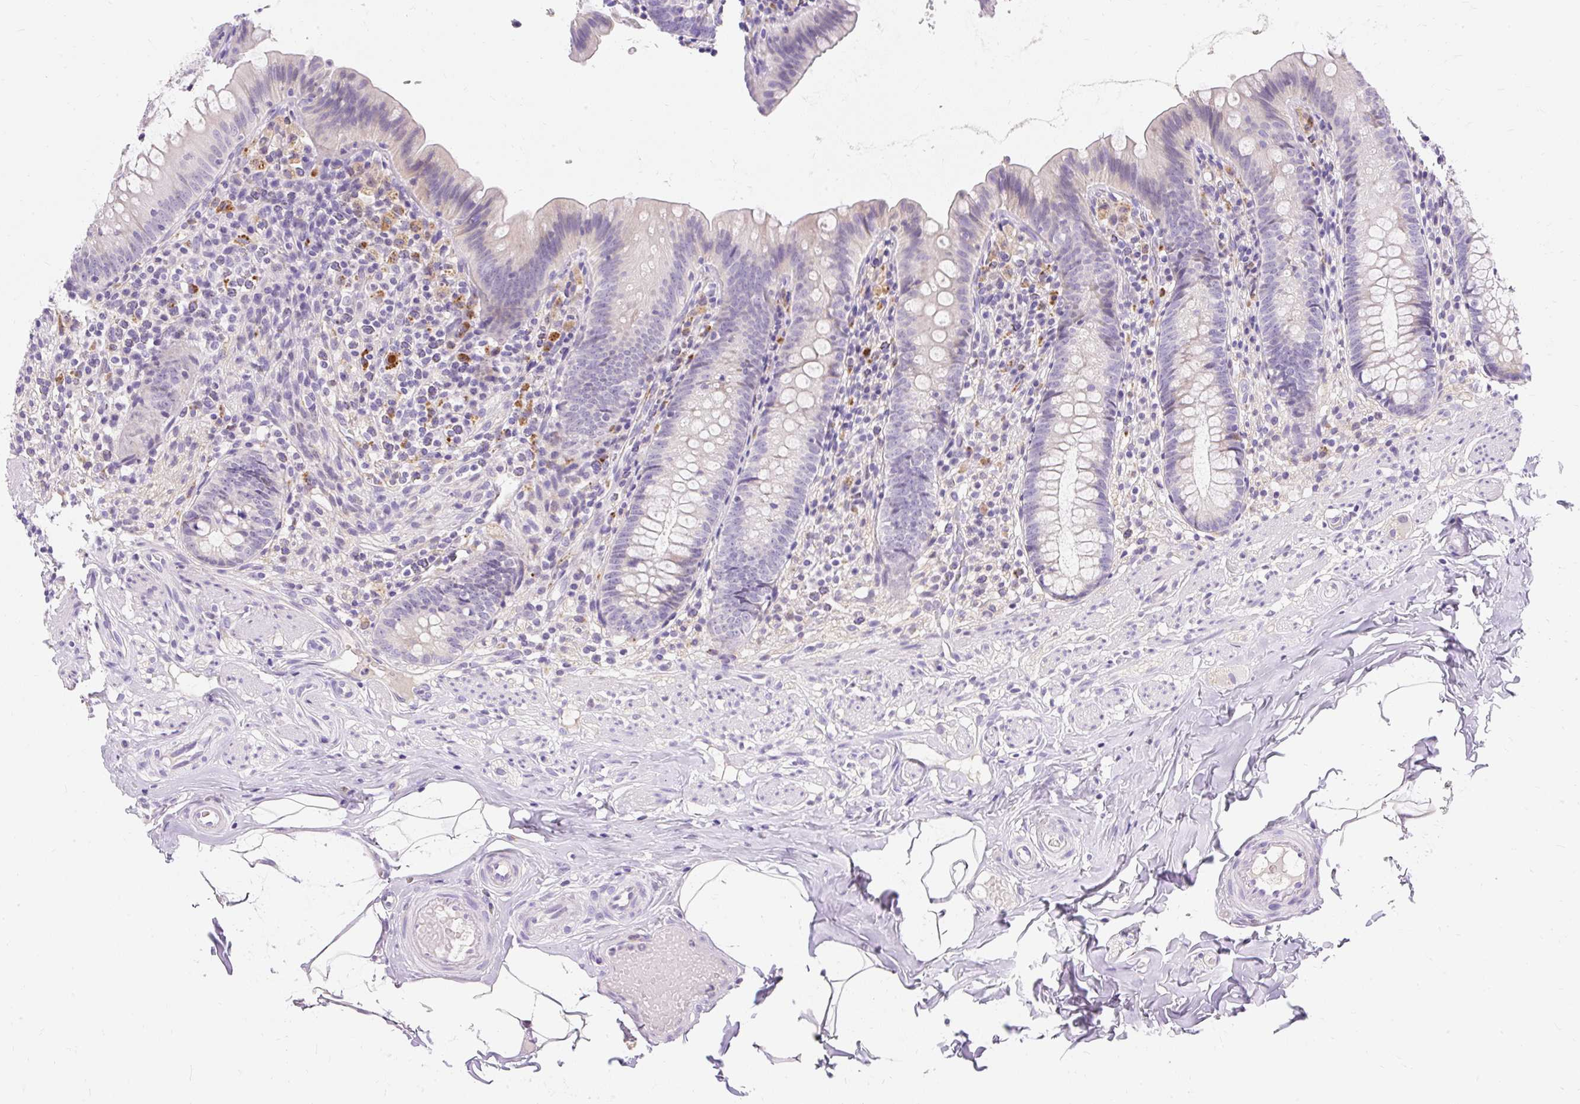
{"staining": {"intensity": "negative", "quantity": "none", "location": "none"}, "tissue": "appendix", "cell_type": "Glandular cells", "image_type": "normal", "snomed": [{"axis": "morphology", "description": "Normal tissue, NOS"}, {"axis": "topography", "description": "Appendix"}], "caption": "IHC of normal human appendix shows no expression in glandular cells.", "gene": "TMEM150C", "patient": {"sex": "male", "age": 55}}